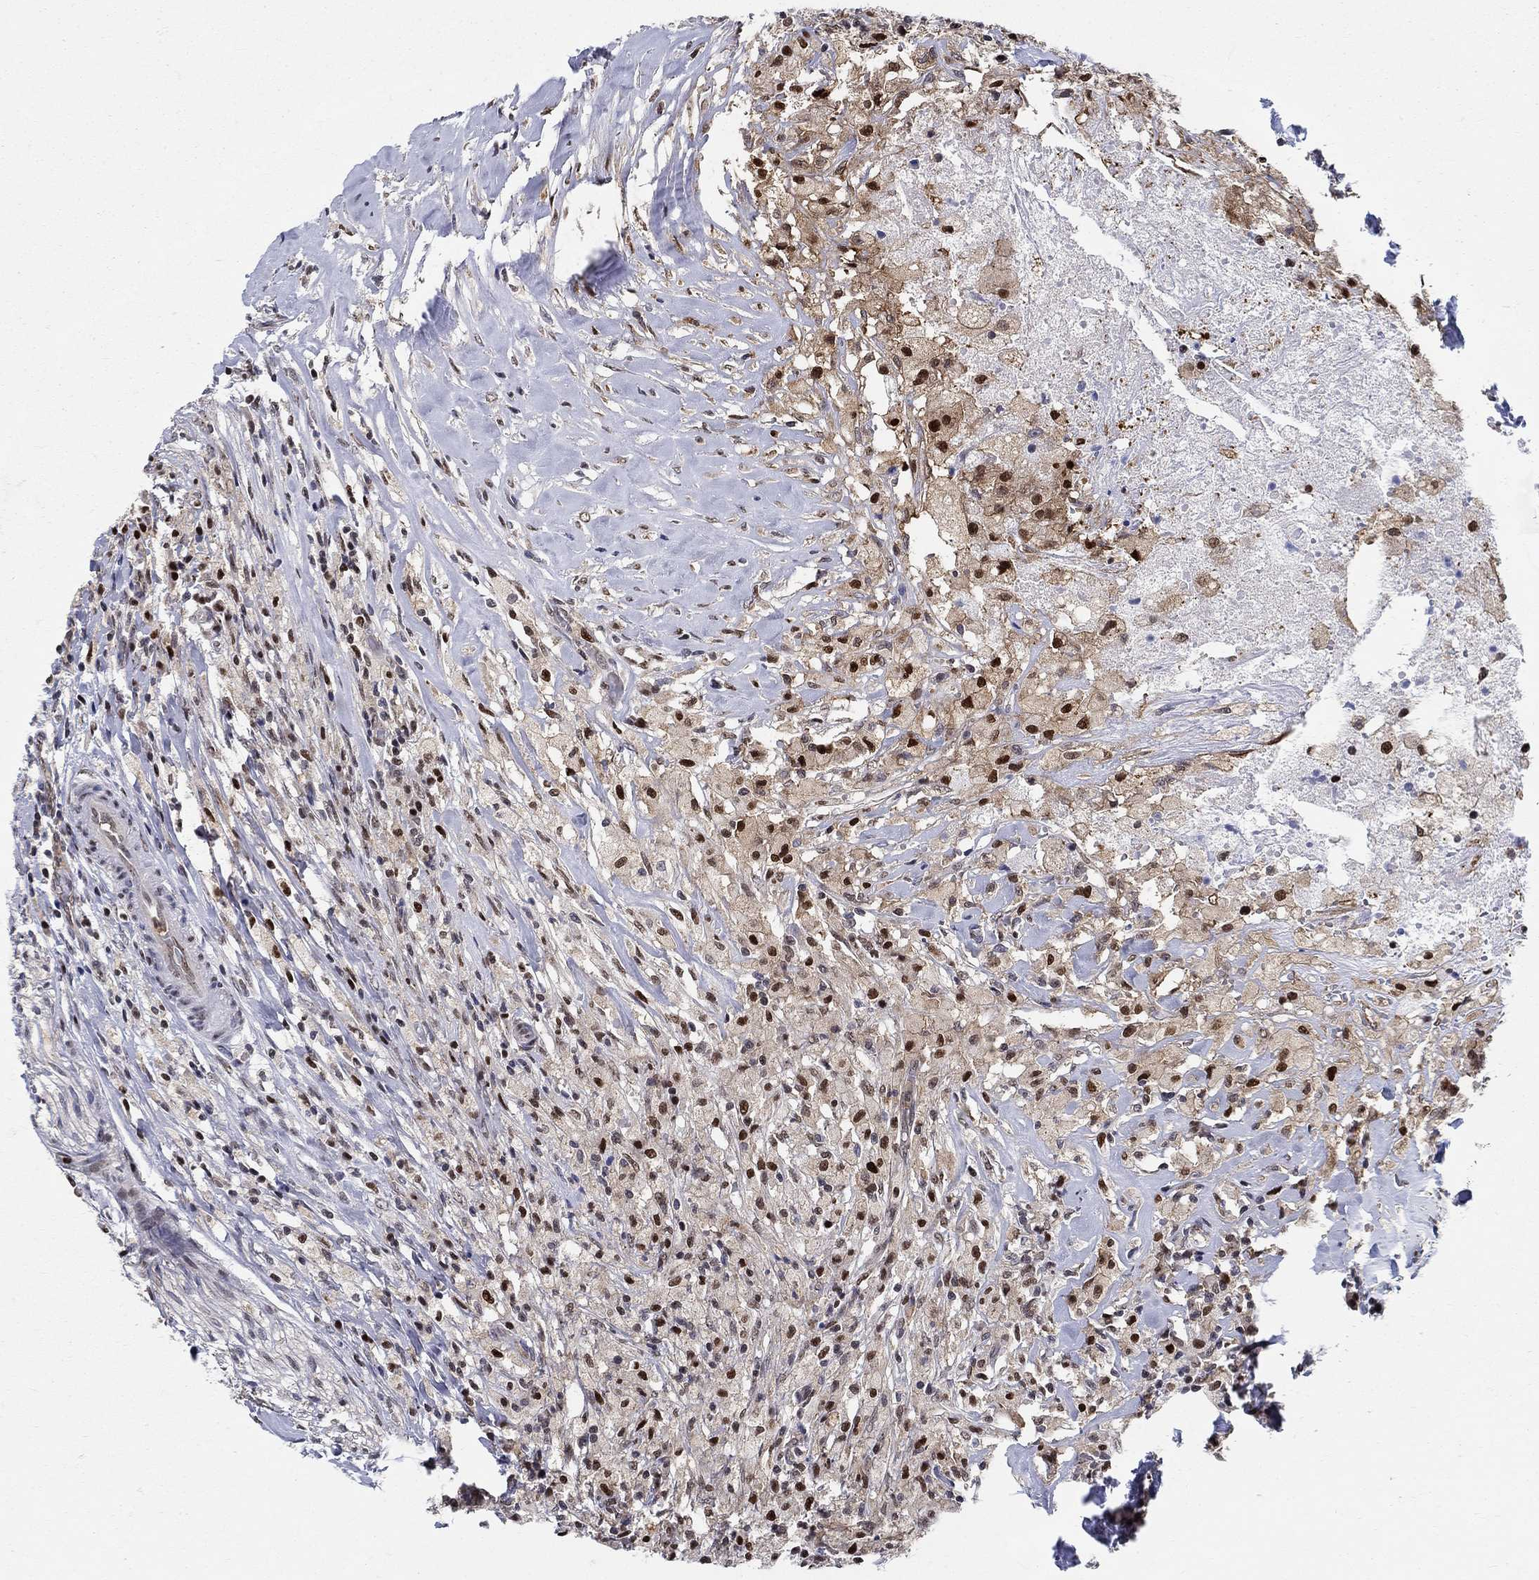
{"staining": {"intensity": "strong", "quantity": "25%-75%", "location": "nuclear"}, "tissue": "testis cancer", "cell_type": "Tumor cells", "image_type": "cancer", "snomed": [{"axis": "morphology", "description": "Necrosis, NOS"}, {"axis": "morphology", "description": "Carcinoma, Embryonal, NOS"}, {"axis": "topography", "description": "Testis"}], "caption": "Immunohistochemistry (IHC) of human testis embryonal carcinoma exhibits high levels of strong nuclear expression in about 25%-75% of tumor cells. (Brightfield microscopy of DAB IHC at high magnification).", "gene": "ZNF594", "patient": {"sex": "male", "age": 19}}